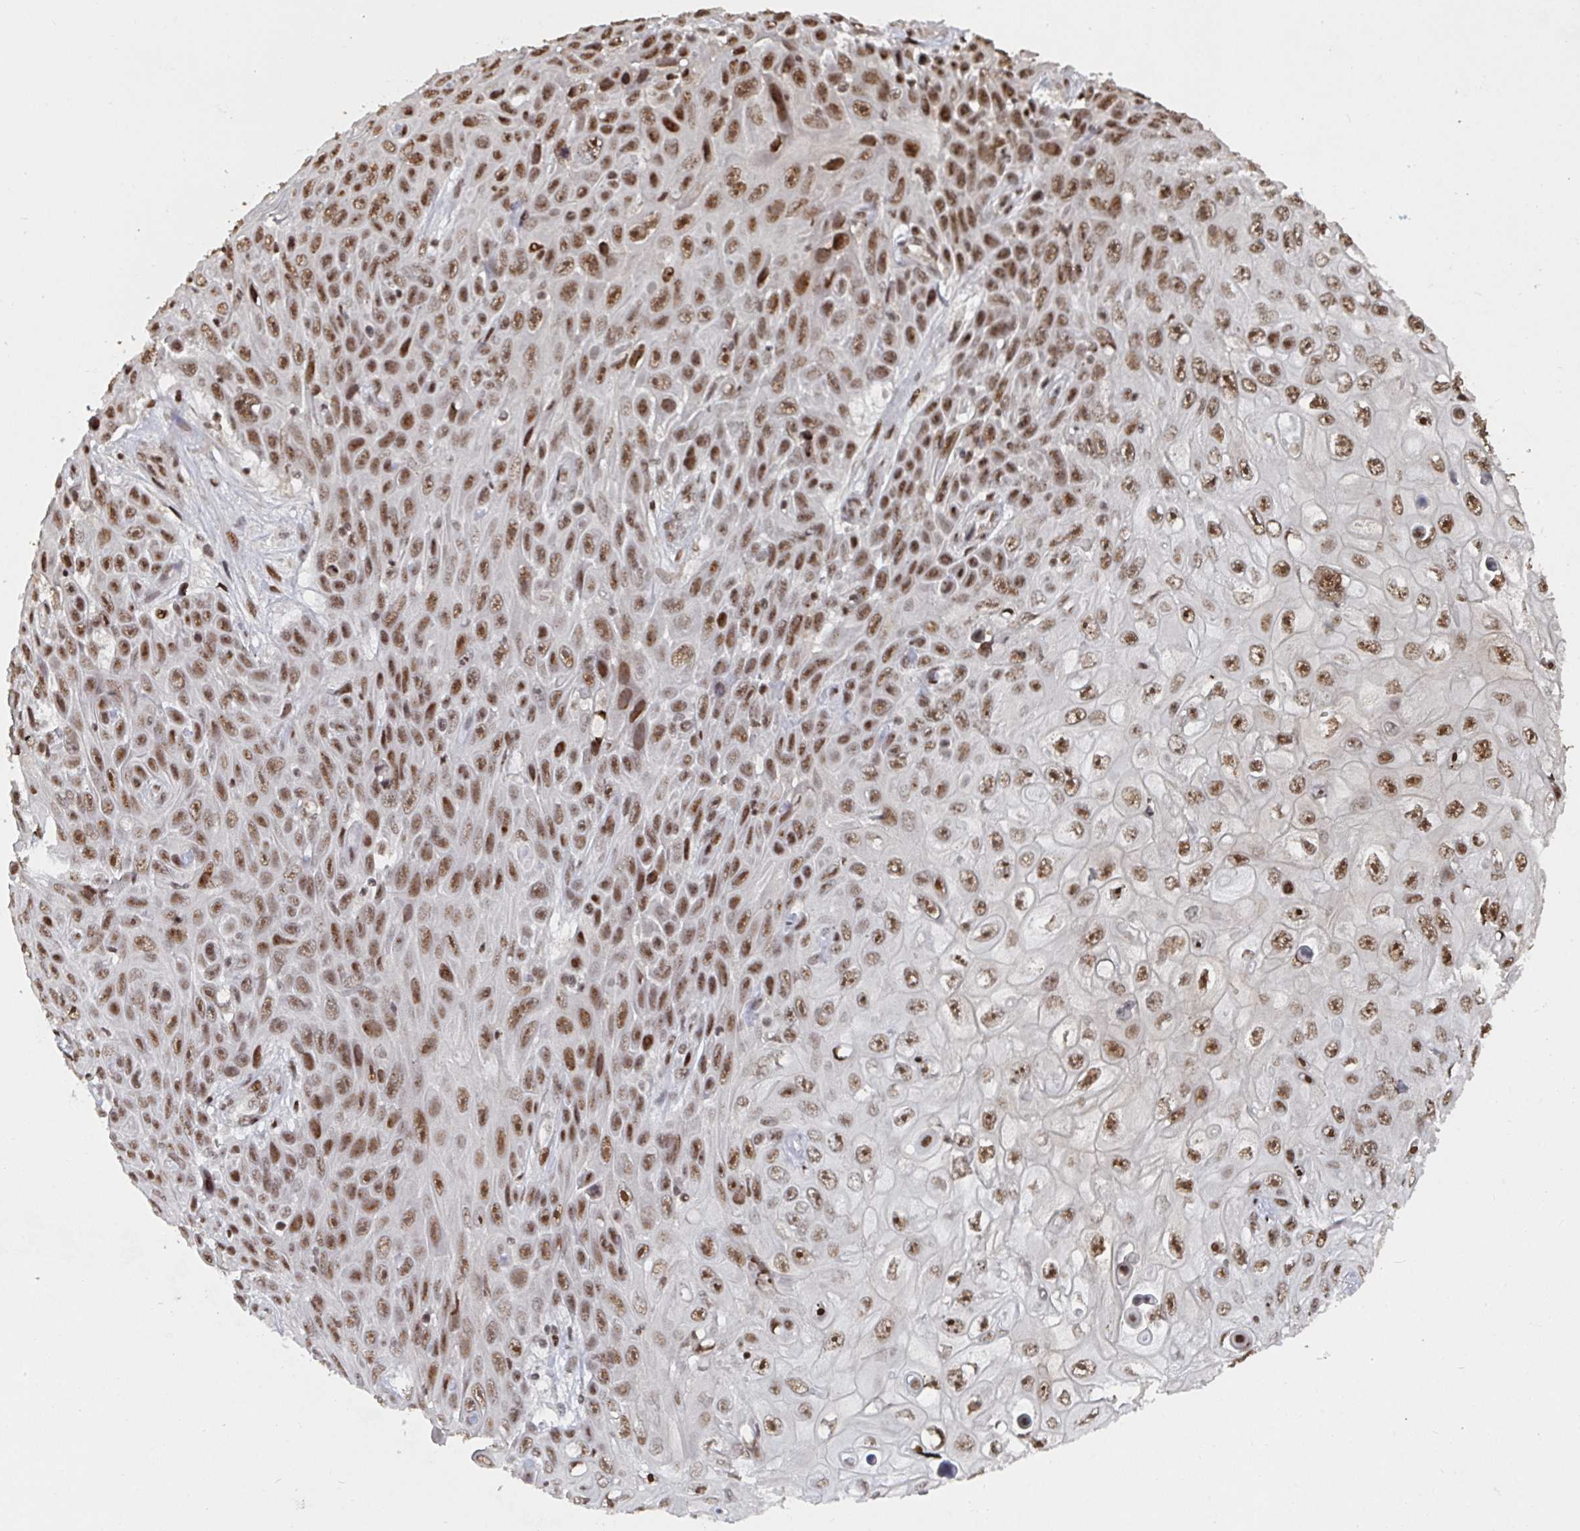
{"staining": {"intensity": "moderate", "quantity": ">75%", "location": "nuclear"}, "tissue": "skin cancer", "cell_type": "Tumor cells", "image_type": "cancer", "snomed": [{"axis": "morphology", "description": "Squamous cell carcinoma, NOS"}, {"axis": "topography", "description": "Skin"}], "caption": "A histopathology image of human skin cancer stained for a protein displays moderate nuclear brown staining in tumor cells.", "gene": "ZDHHC12", "patient": {"sex": "male", "age": 82}}